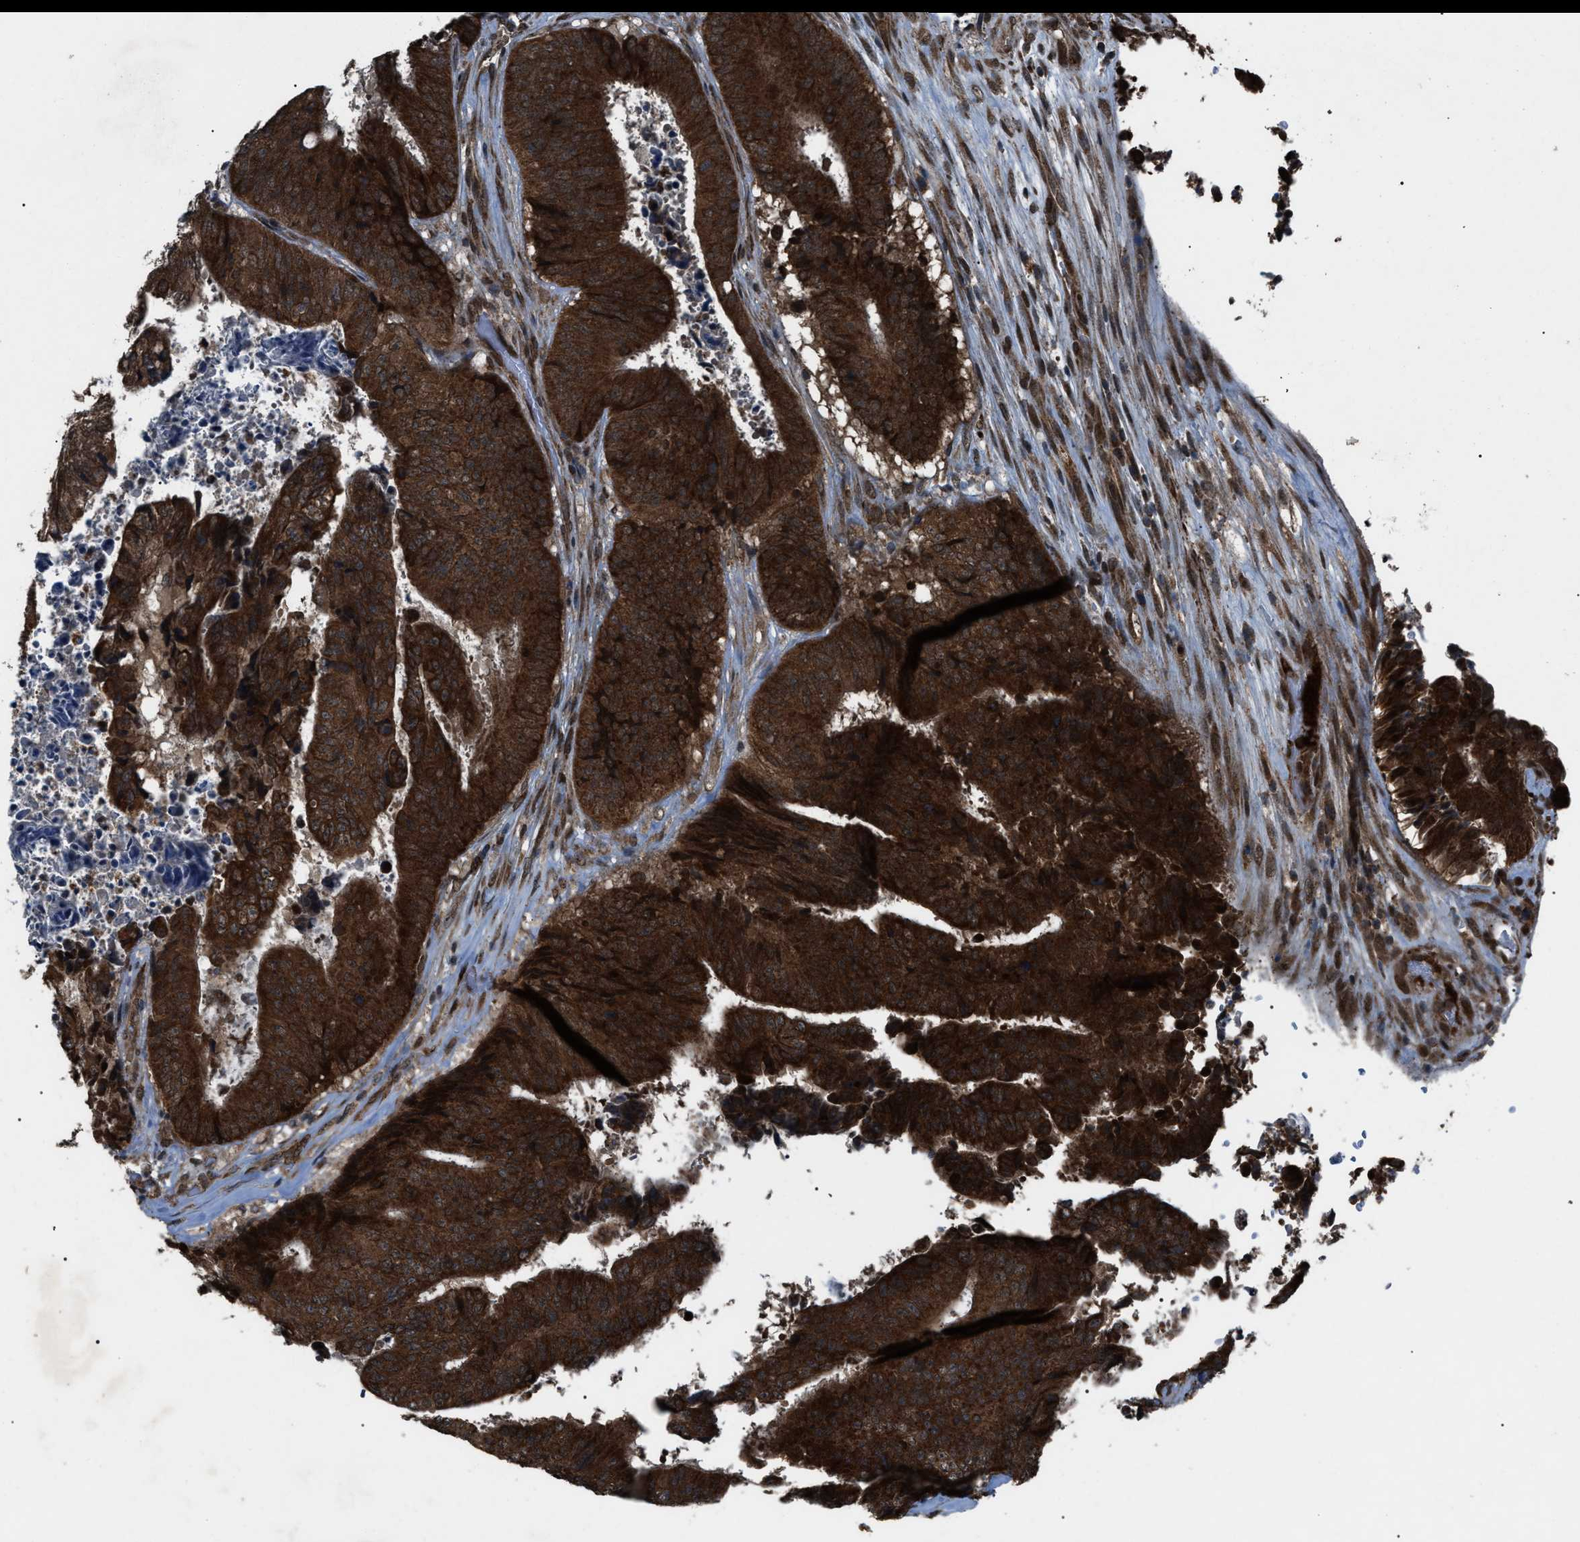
{"staining": {"intensity": "strong", "quantity": ">75%", "location": "cytoplasmic/membranous"}, "tissue": "colorectal cancer", "cell_type": "Tumor cells", "image_type": "cancer", "snomed": [{"axis": "morphology", "description": "Adenocarcinoma, NOS"}, {"axis": "topography", "description": "Rectum"}], "caption": "Protein analysis of colorectal cancer tissue shows strong cytoplasmic/membranous expression in about >75% of tumor cells.", "gene": "ZFAND2A", "patient": {"sex": "male", "age": 72}}